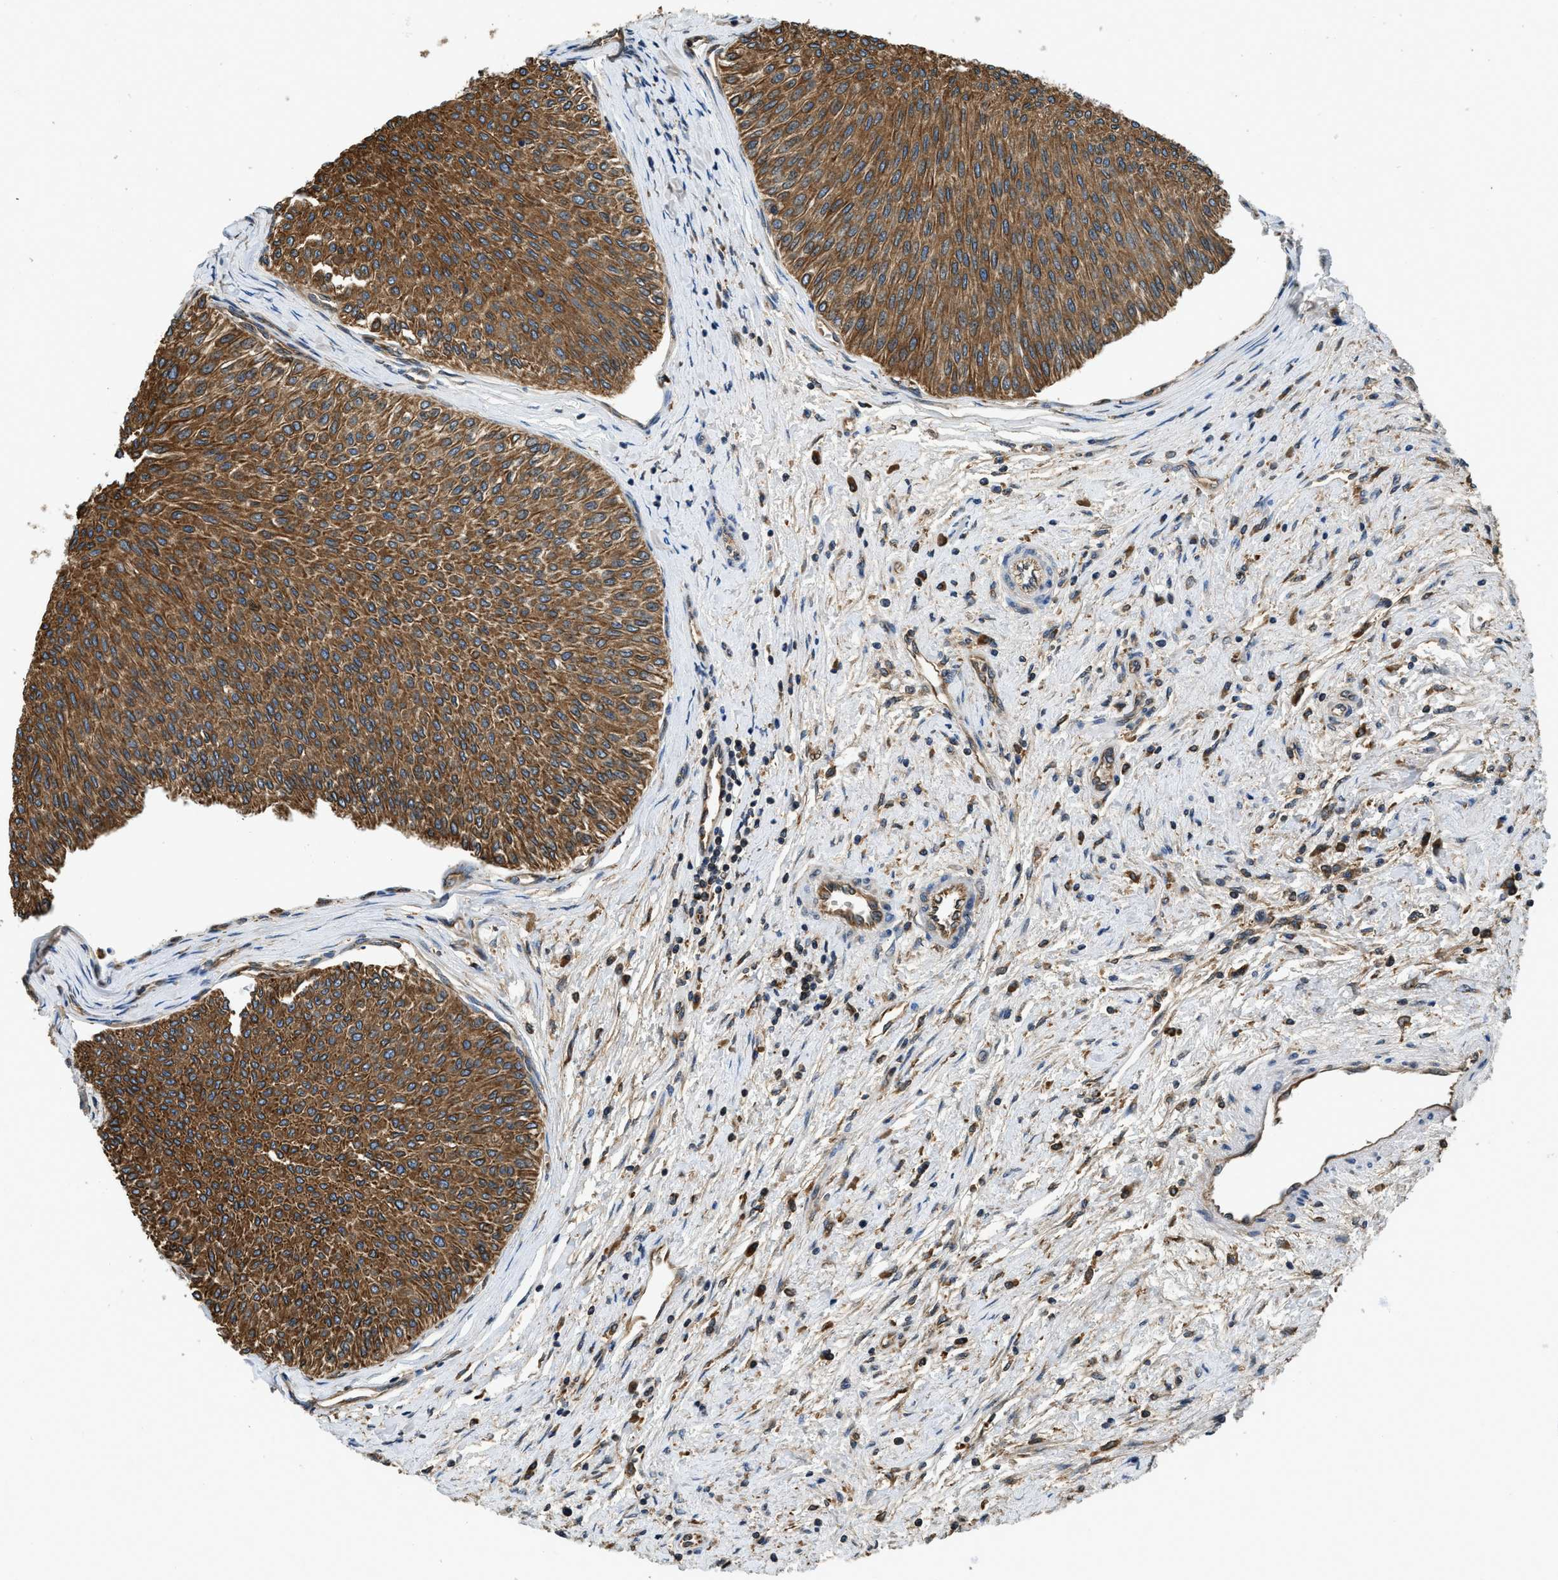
{"staining": {"intensity": "moderate", "quantity": ">75%", "location": "cytoplasmic/membranous"}, "tissue": "urothelial cancer", "cell_type": "Tumor cells", "image_type": "cancer", "snomed": [{"axis": "morphology", "description": "Urothelial carcinoma, Low grade"}, {"axis": "topography", "description": "Urinary bladder"}], "caption": "Moderate cytoplasmic/membranous staining is present in about >75% of tumor cells in urothelial cancer.", "gene": "BCAP31", "patient": {"sex": "male", "age": 78}}